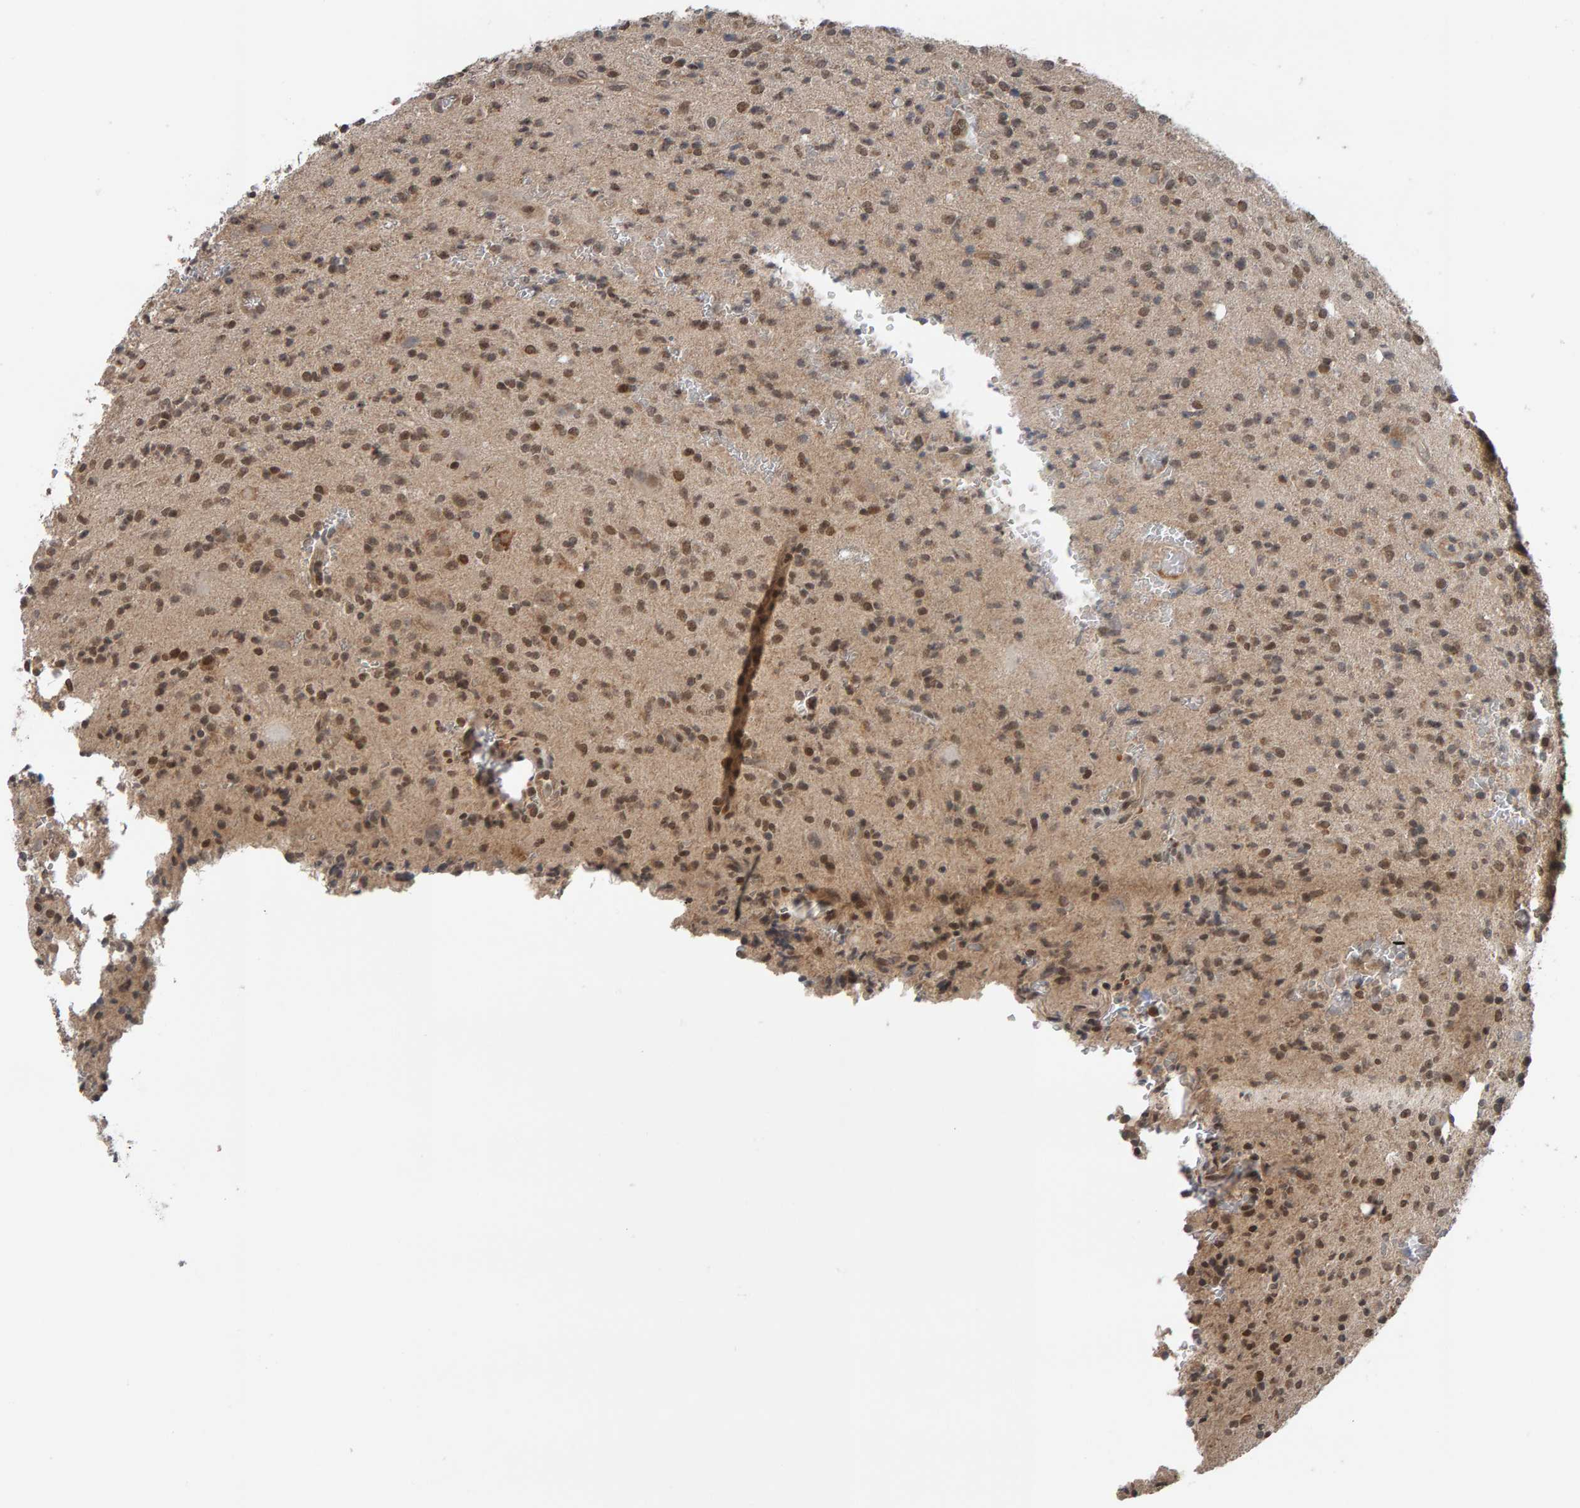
{"staining": {"intensity": "weak", "quantity": ">75%", "location": "cytoplasmic/membranous,nuclear"}, "tissue": "glioma", "cell_type": "Tumor cells", "image_type": "cancer", "snomed": [{"axis": "morphology", "description": "Glioma, malignant, High grade"}, {"axis": "topography", "description": "Brain"}], "caption": "Tumor cells exhibit low levels of weak cytoplasmic/membranous and nuclear positivity in about >75% of cells in glioma.", "gene": "COASY", "patient": {"sex": "male", "age": 34}}